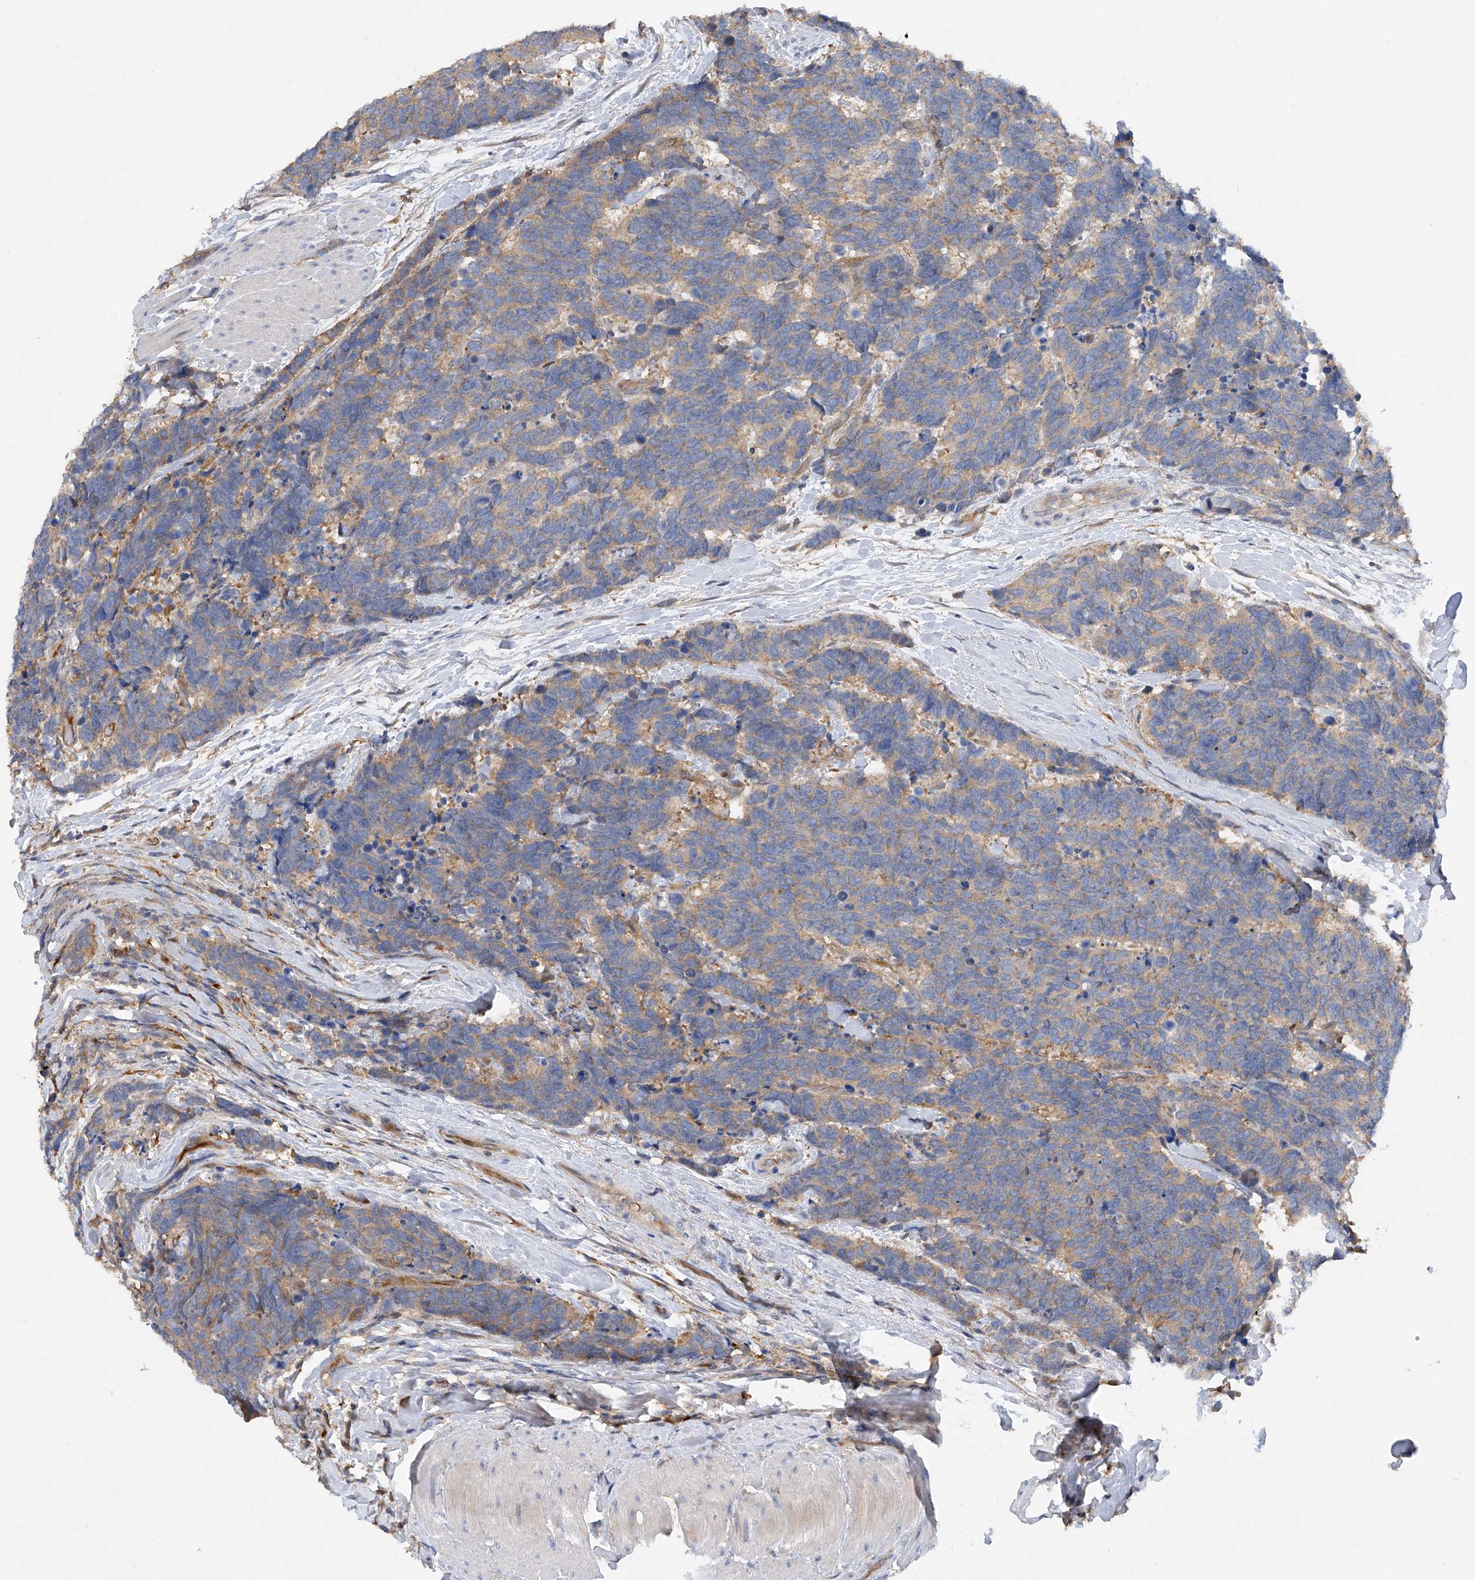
{"staining": {"intensity": "weak", "quantity": ">75%", "location": "cytoplasmic/membranous"}, "tissue": "carcinoid", "cell_type": "Tumor cells", "image_type": "cancer", "snomed": [{"axis": "morphology", "description": "Carcinoma, NOS"}, {"axis": "morphology", "description": "Carcinoid, malignant, NOS"}, {"axis": "topography", "description": "Urinary bladder"}], "caption": "This histopathology image exhibits carcinoid (malignant) stained with immunohistochemistry (IHC) to label a protein in brown. The cytoplasmic/membranous of tumor cells show weak positivity for the protein. Nuclei are counter-stained blue.", "gene": "NUDT17", "patient": {"sex": "male", "age": 57}}